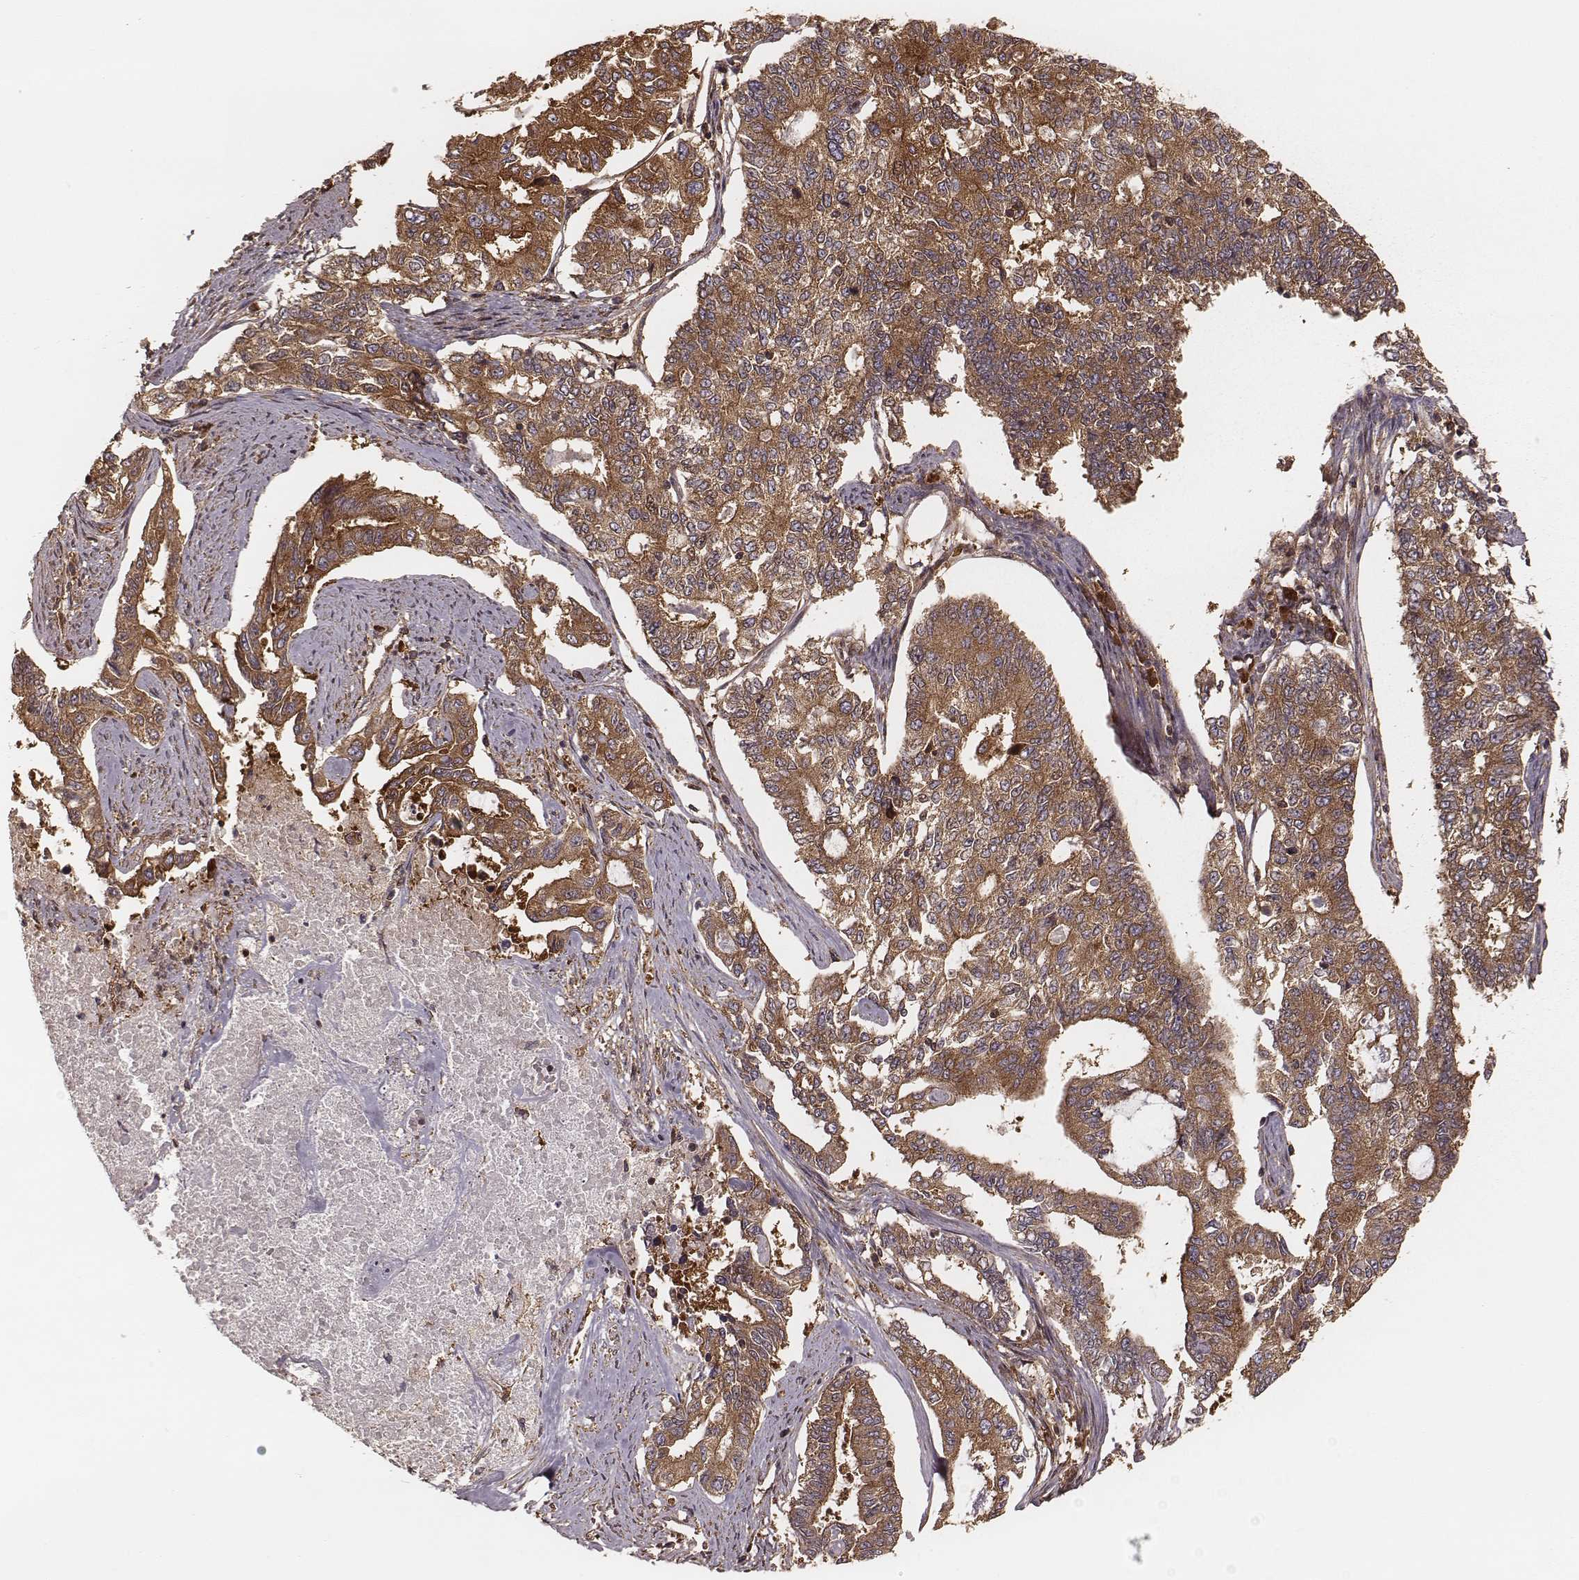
{"staining": {"intensity": "moderate", "quantity": ">75%", "location": "cytoplasmic/membranous"}, "tissue": "endometrial cancer", "cell_type": "Tumor cells", "image_type": "cancer", "snomed": [{"axis": "morphology", "description": "Adenocarcinoma, NOS"}, {"axis": "topography", "description": "Uterus"}], "caption": "Tumor cells demonstrate moderate cytoplasmic/membranous positivity in about >75% of cells in endometrial cancer.", "gene": "CARS1", "patient": {"sex": "female", "age": 59}}